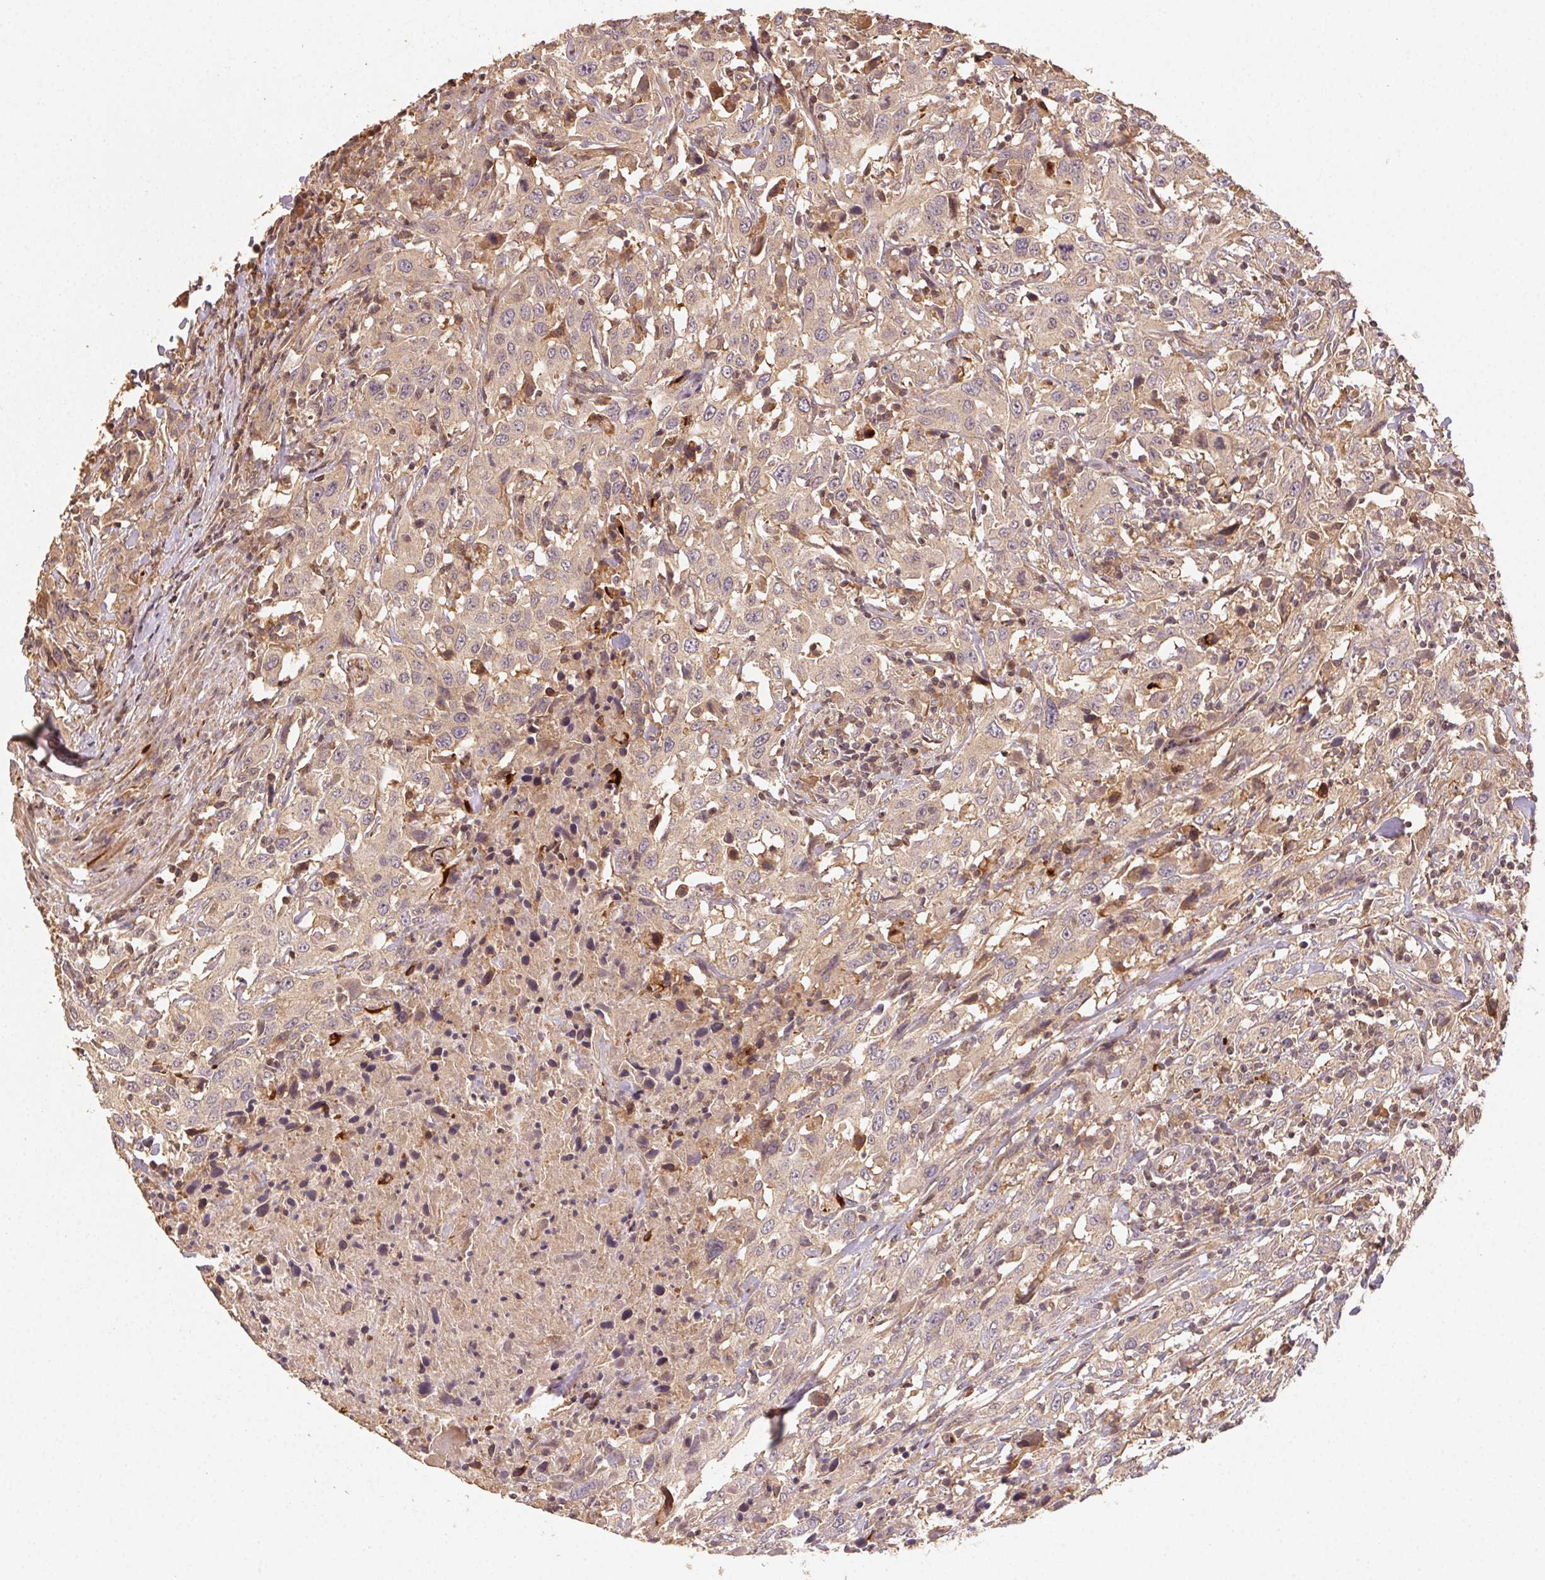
{"staining": {"intensity": "weak", "quantity": ">75%", "location": "cytoplasmic/membranous"}, "tissue": "urothelial cancer", "cell_type": "Tumor cells", "image_type": "cancer", "snomed": [{"axis": "morphology", "description": "Urothelial carcinoma, High grade"}, {"axis": "topography", "description": "Urinary bladder"}], "caption": "A brown stain shows weak cytoplasmic/membranous staining of a protein in urothelial cancer tumor cells.", "gene": "RALA", "patient": {"sex": "male", "age": 61}}